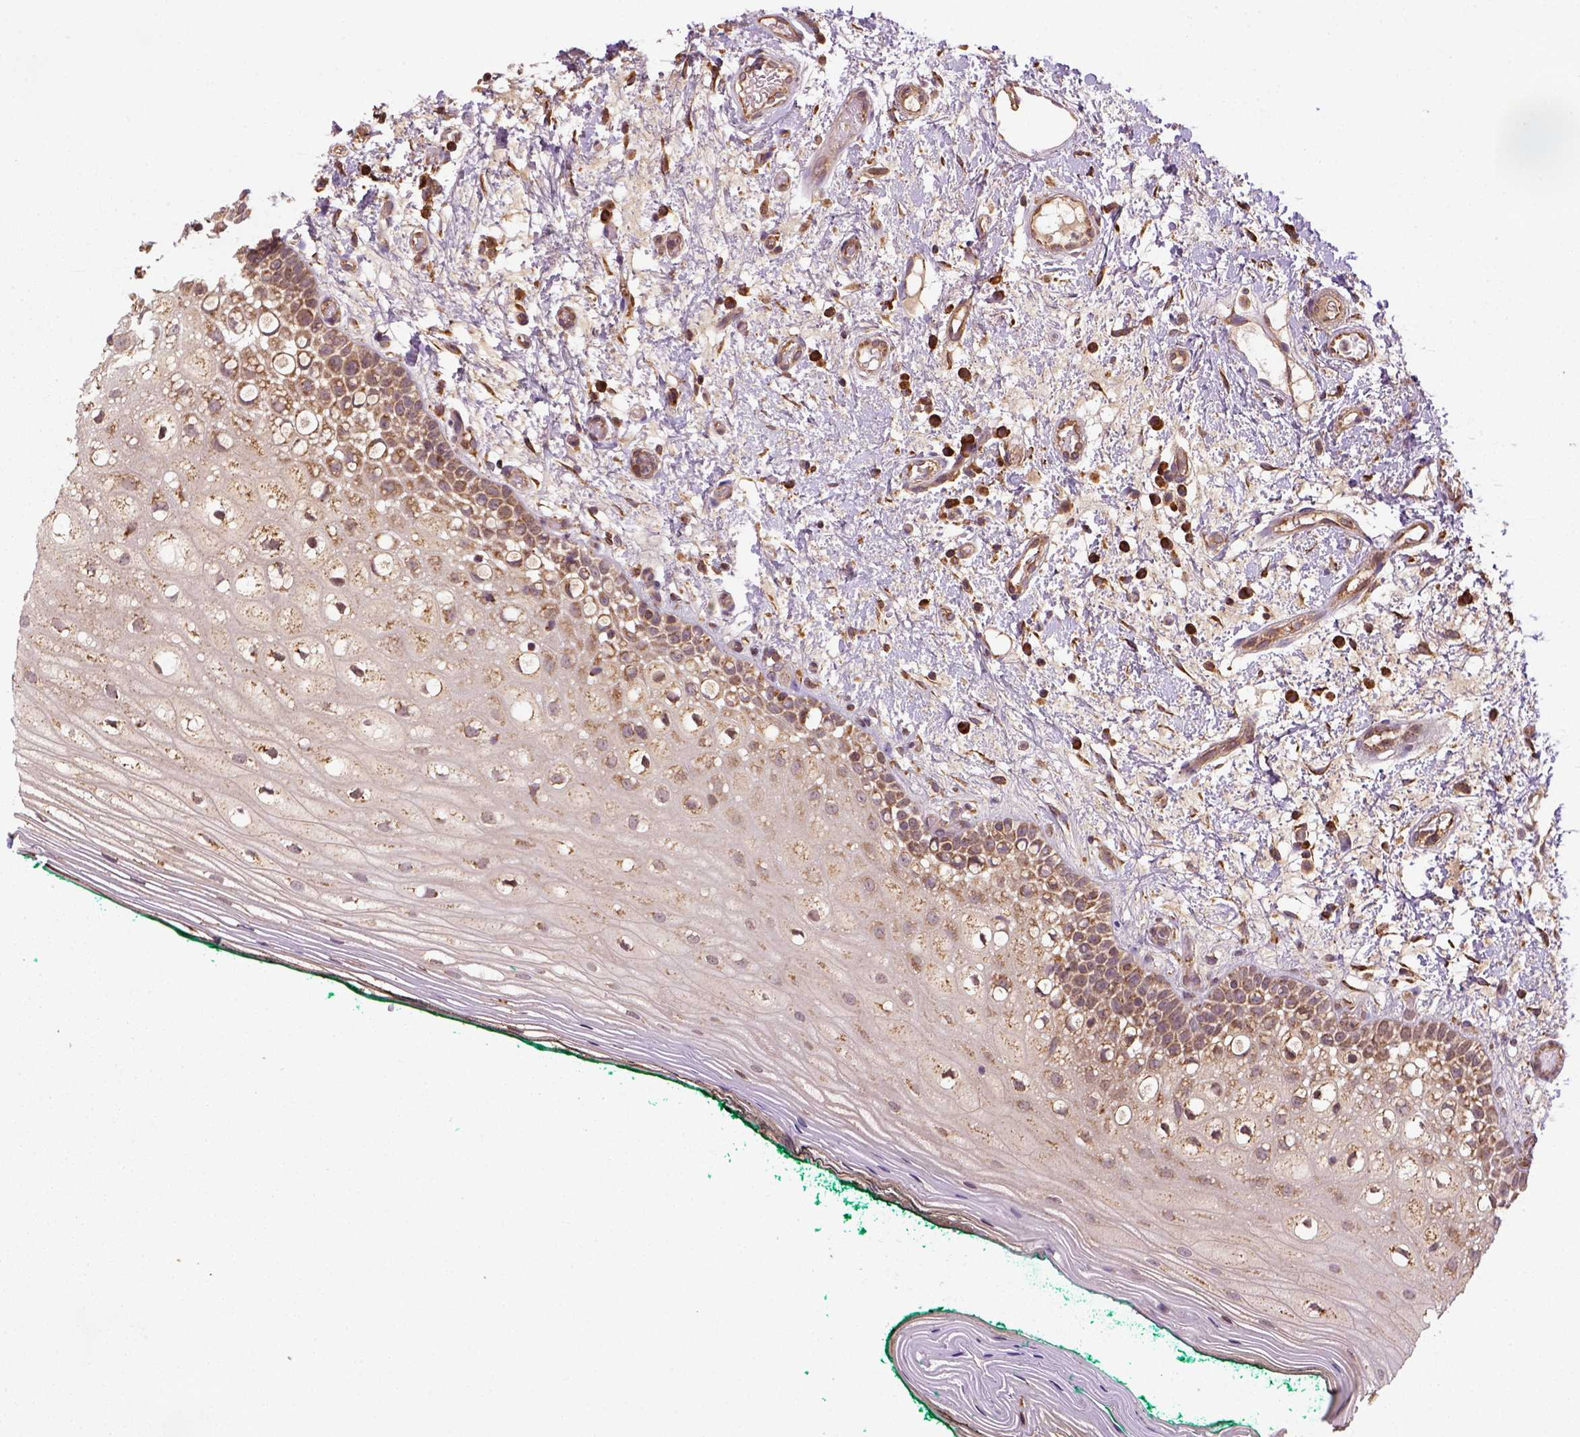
{"staining": {"intensity": "moderate", "quantity": "25%-75%", "location": "cytoplasmic/membranous"}, "tissue": "oral mucosa", "cell_type": "Squamous epithelial cells", "image_type": "normal", "snomed": [{"axis": "morphology", "description": "Normal tissue, NOS"}, {"axis": "topography", "description": "Oral tissue"}], "caption": "Immunohistochemistry (IHC) of unremarkable oral mucosa shows medium levels of moderate cytoplasmic/membranous staining in approximately 25%-75% of squamous epithelial cells.", "gene": "MAPK8IP3", "patient": {"sex": "female", "age": 83}}